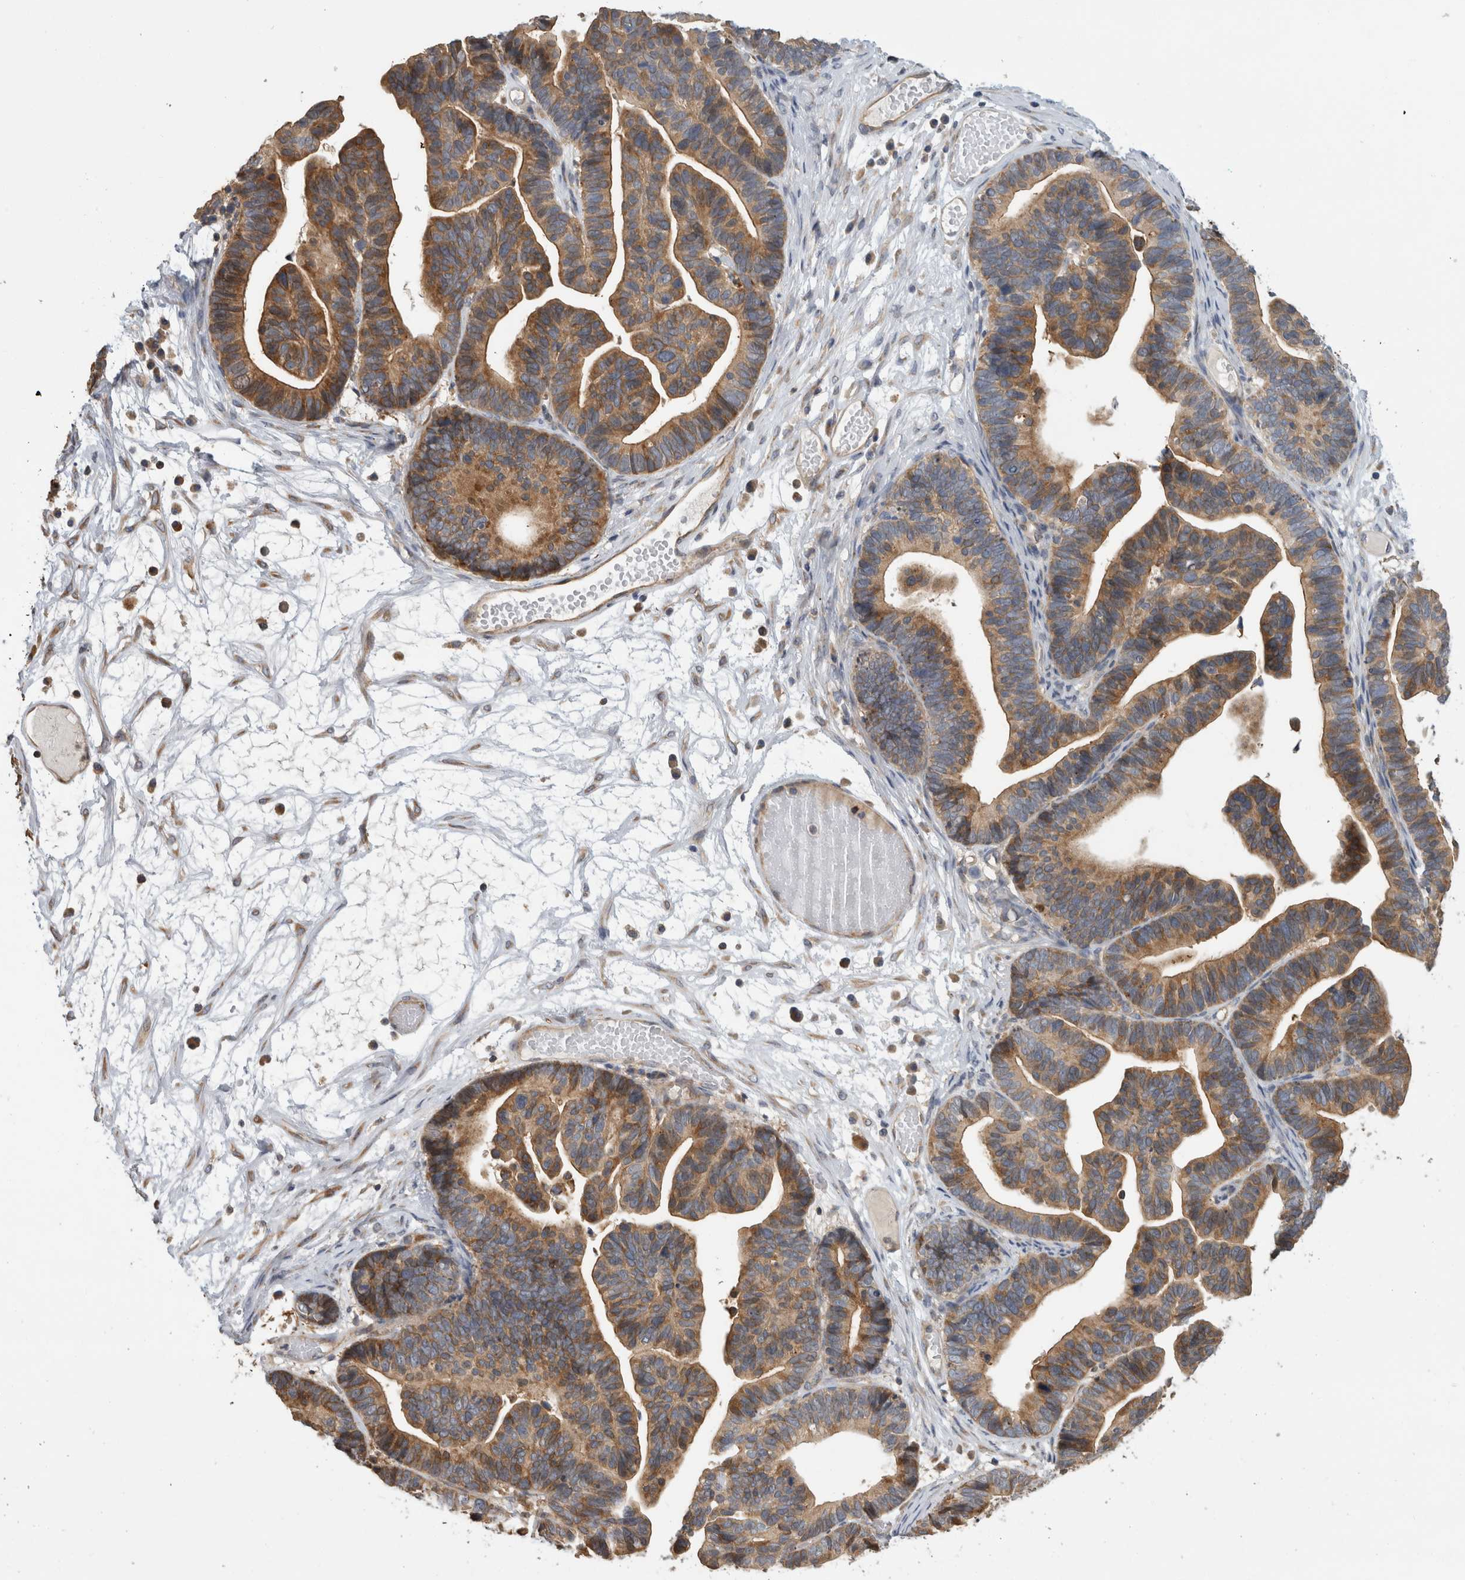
{"staining": {"intensity": "moderate", "quantity": ">75%", "location": "cytoplasmic/membranous"}, "tissue": "ovarian cancer", "cell_type": "Tumor cells", "image_type": "cancer", "snomed": [{"axis": "morphology", "description": "Cystadenocarcinoma, serous, NOS"}, {"axis": "topography", "description": "Ovary"}], "caption": "Serous cystadenocarcinoma (ovarian) stained with a protein marker displays moderate staining in tumor cells.", "gene": "PARP6", "patient": {"sex": "female", "age": 56}}